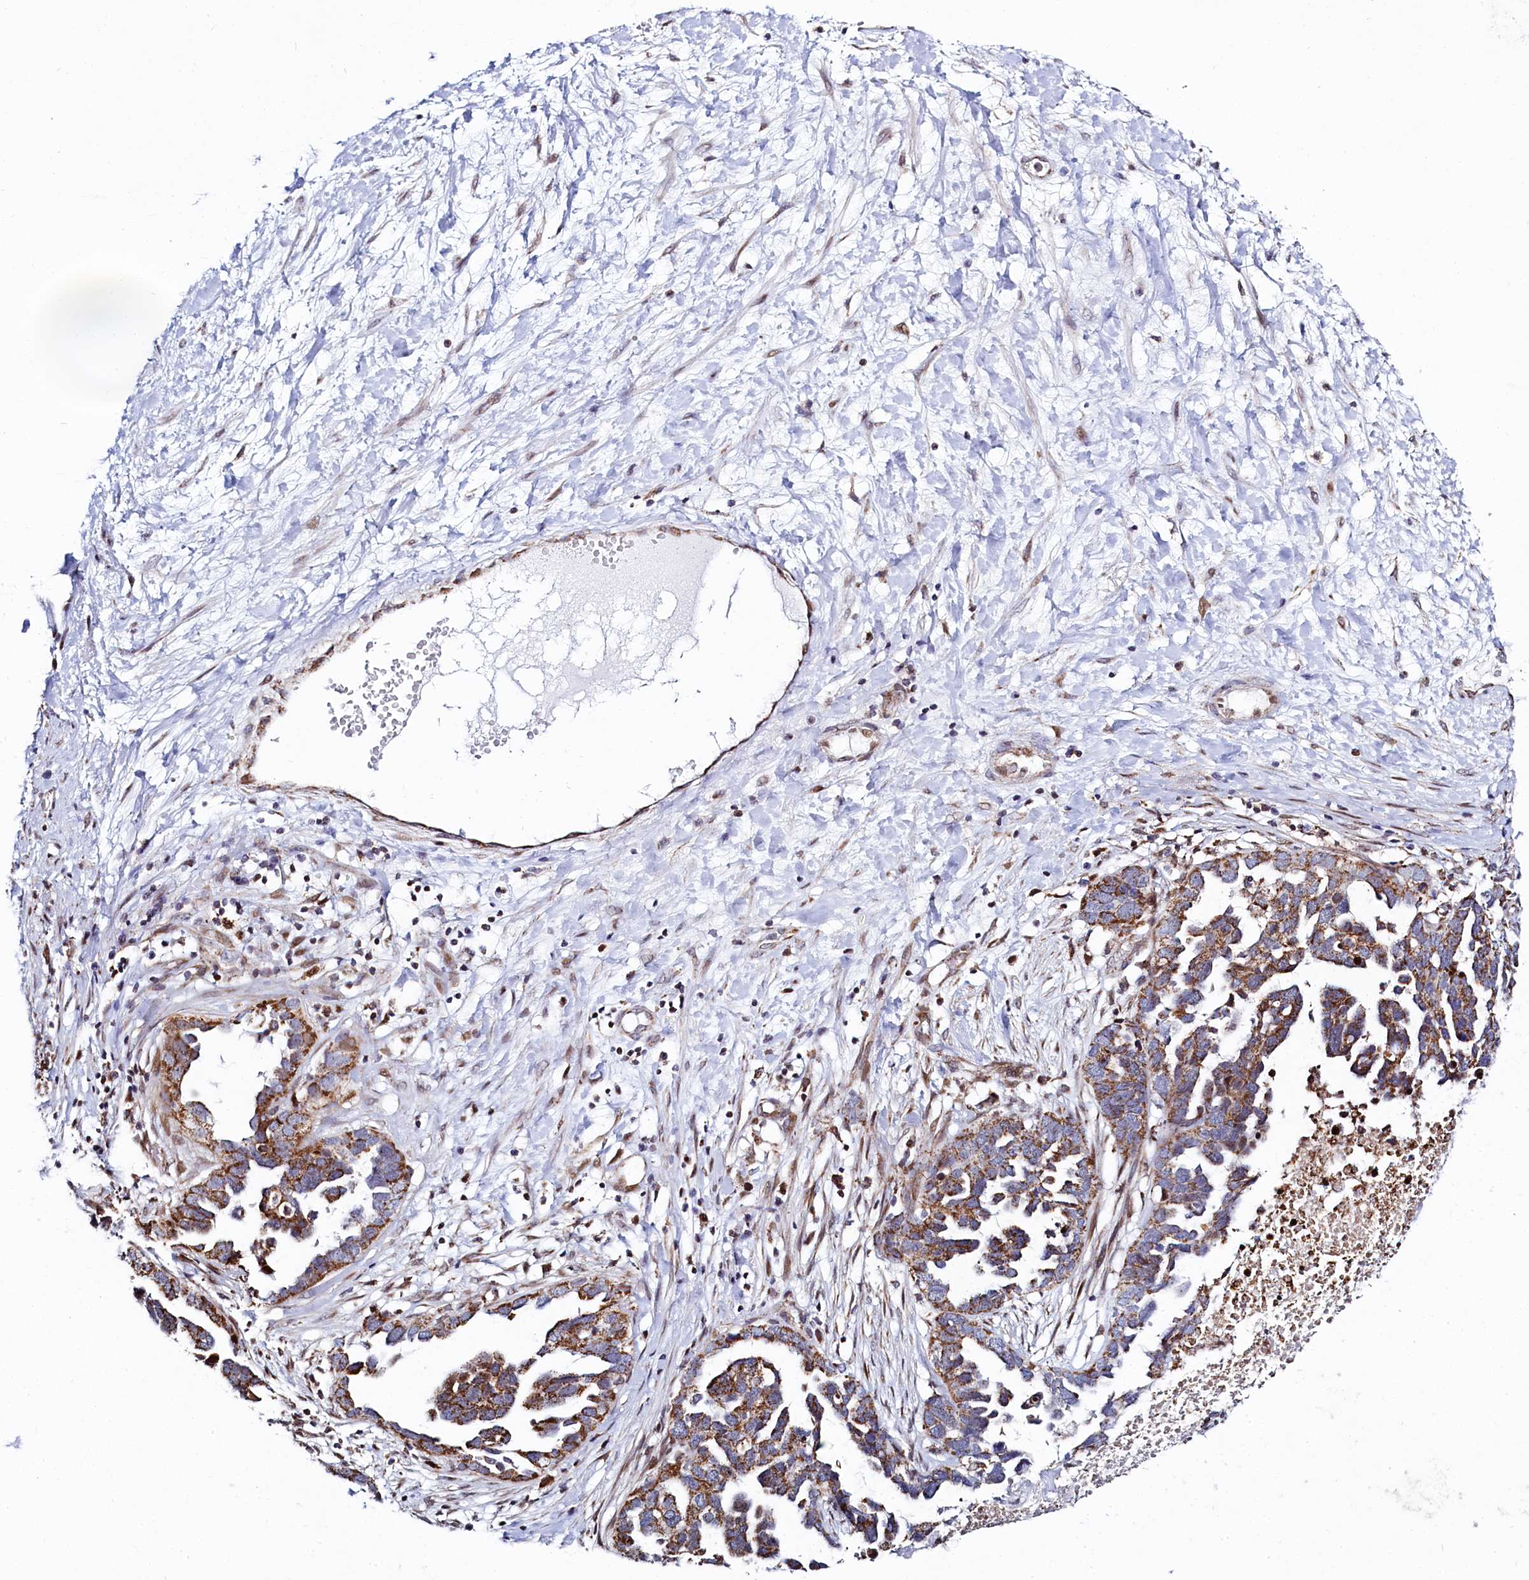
{"staining": {"intensity": "moderate", "quantity": ">75%", "location": "cytoplasmic/membranous"}, "tissue": "ovarian cancer", "cell_type": "Tumor cells", "image_type": "cancer", "snomed": [{"axis": "morphology", "description": "Cystadenocarcinoma, serous, NOS"}, {"axis": "topography", "description": "Ovary"}], "caption": "An immunohistochemistry (IHC) photomicrograph of tumor tissue is shown. Protein staining in brown labels moderate cytoplasmic/membranous positivity in serous cystadenocarcinoma (ovarian) within tumor cells. The staining is performed using DAB (3,3'-diaminobenzidine) brown chromogen to label protein expression. The nuclei are counter-stained blue using hematoxylin.", "gene": "HDGFL3", "patient": {"sex": "female", "age": 54}}